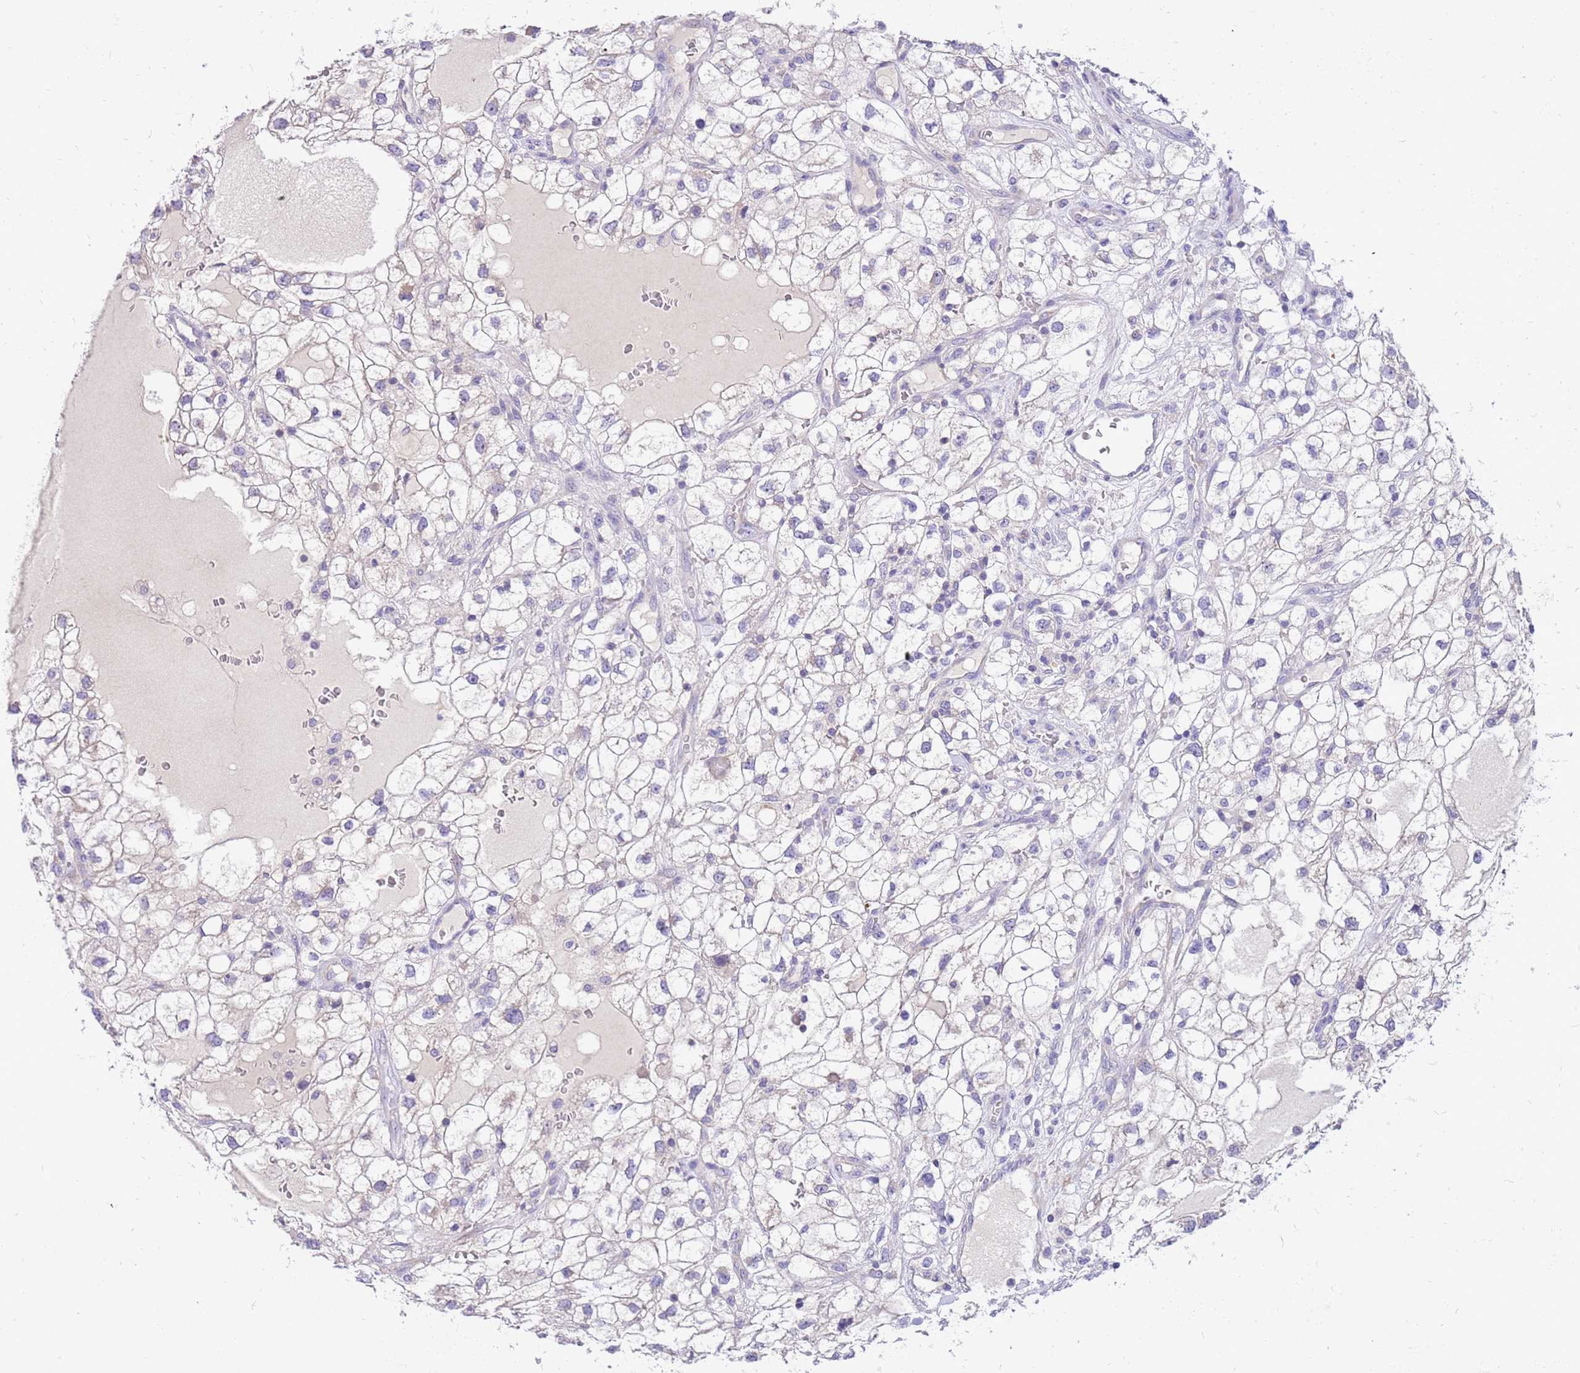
{"staining": {"intensity": "weak", "quantity": "<25%", "location": "cytoplasmic/membranous"}, "tissue": "renal cancer", "cell_type": "Tumor cells", "image_type": "cancer", "snomed": [{"axis": "morphology", "description": "Adenocarcinoma, NOS"}, {"axis": "topography", "description": "Kidney"}], "caption": "There is no significant positivity in tumor cells of renal adenocarcinoma.", "gene": "GLCE", "patient": {"sex": "male", "age": 59}}